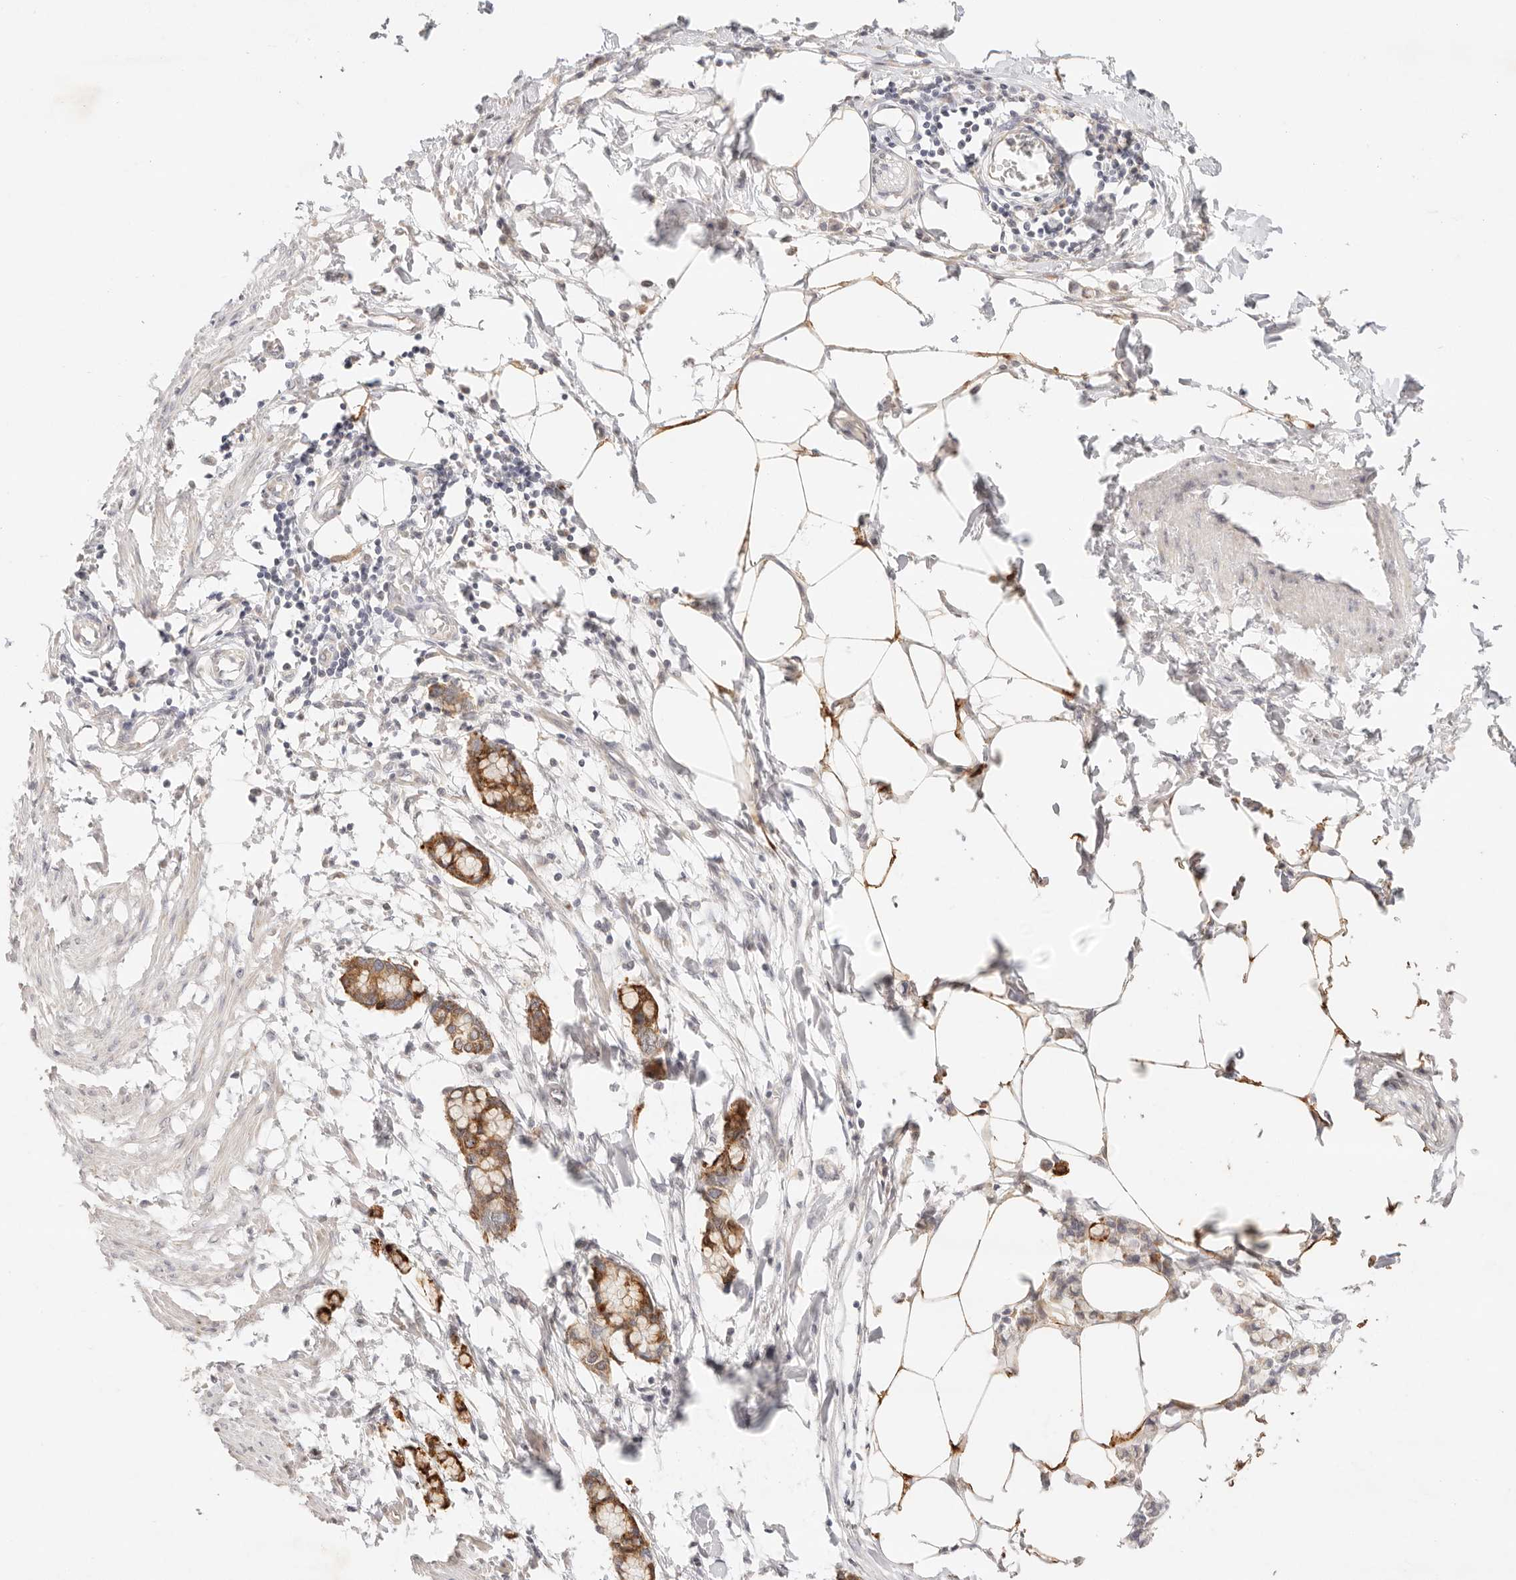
{"staining": {"intensity": "negative", "quantity": "none", "location": "none"}, "tissue": "smooth muscle", "cell_type": "Smooth muscle cells", "image_type": "normal", "snomed": [{"axis": "morphology", "description": "Normal tissue, NOS"}, {"axis": "morphology", "description": "Adenocarcinoma, NOS"}, {"axis": "topography", "description": "Smooth muscle"}, {"axis": "topography", "description": "Colon"}], "caption": "This is an immunohistochemistry (IHC) micrograph of normal smooth muscle. There is no positivity in smooth muscle cells.", "gene": "GPR156", "patient": {"sex": "male", "age": 14}}